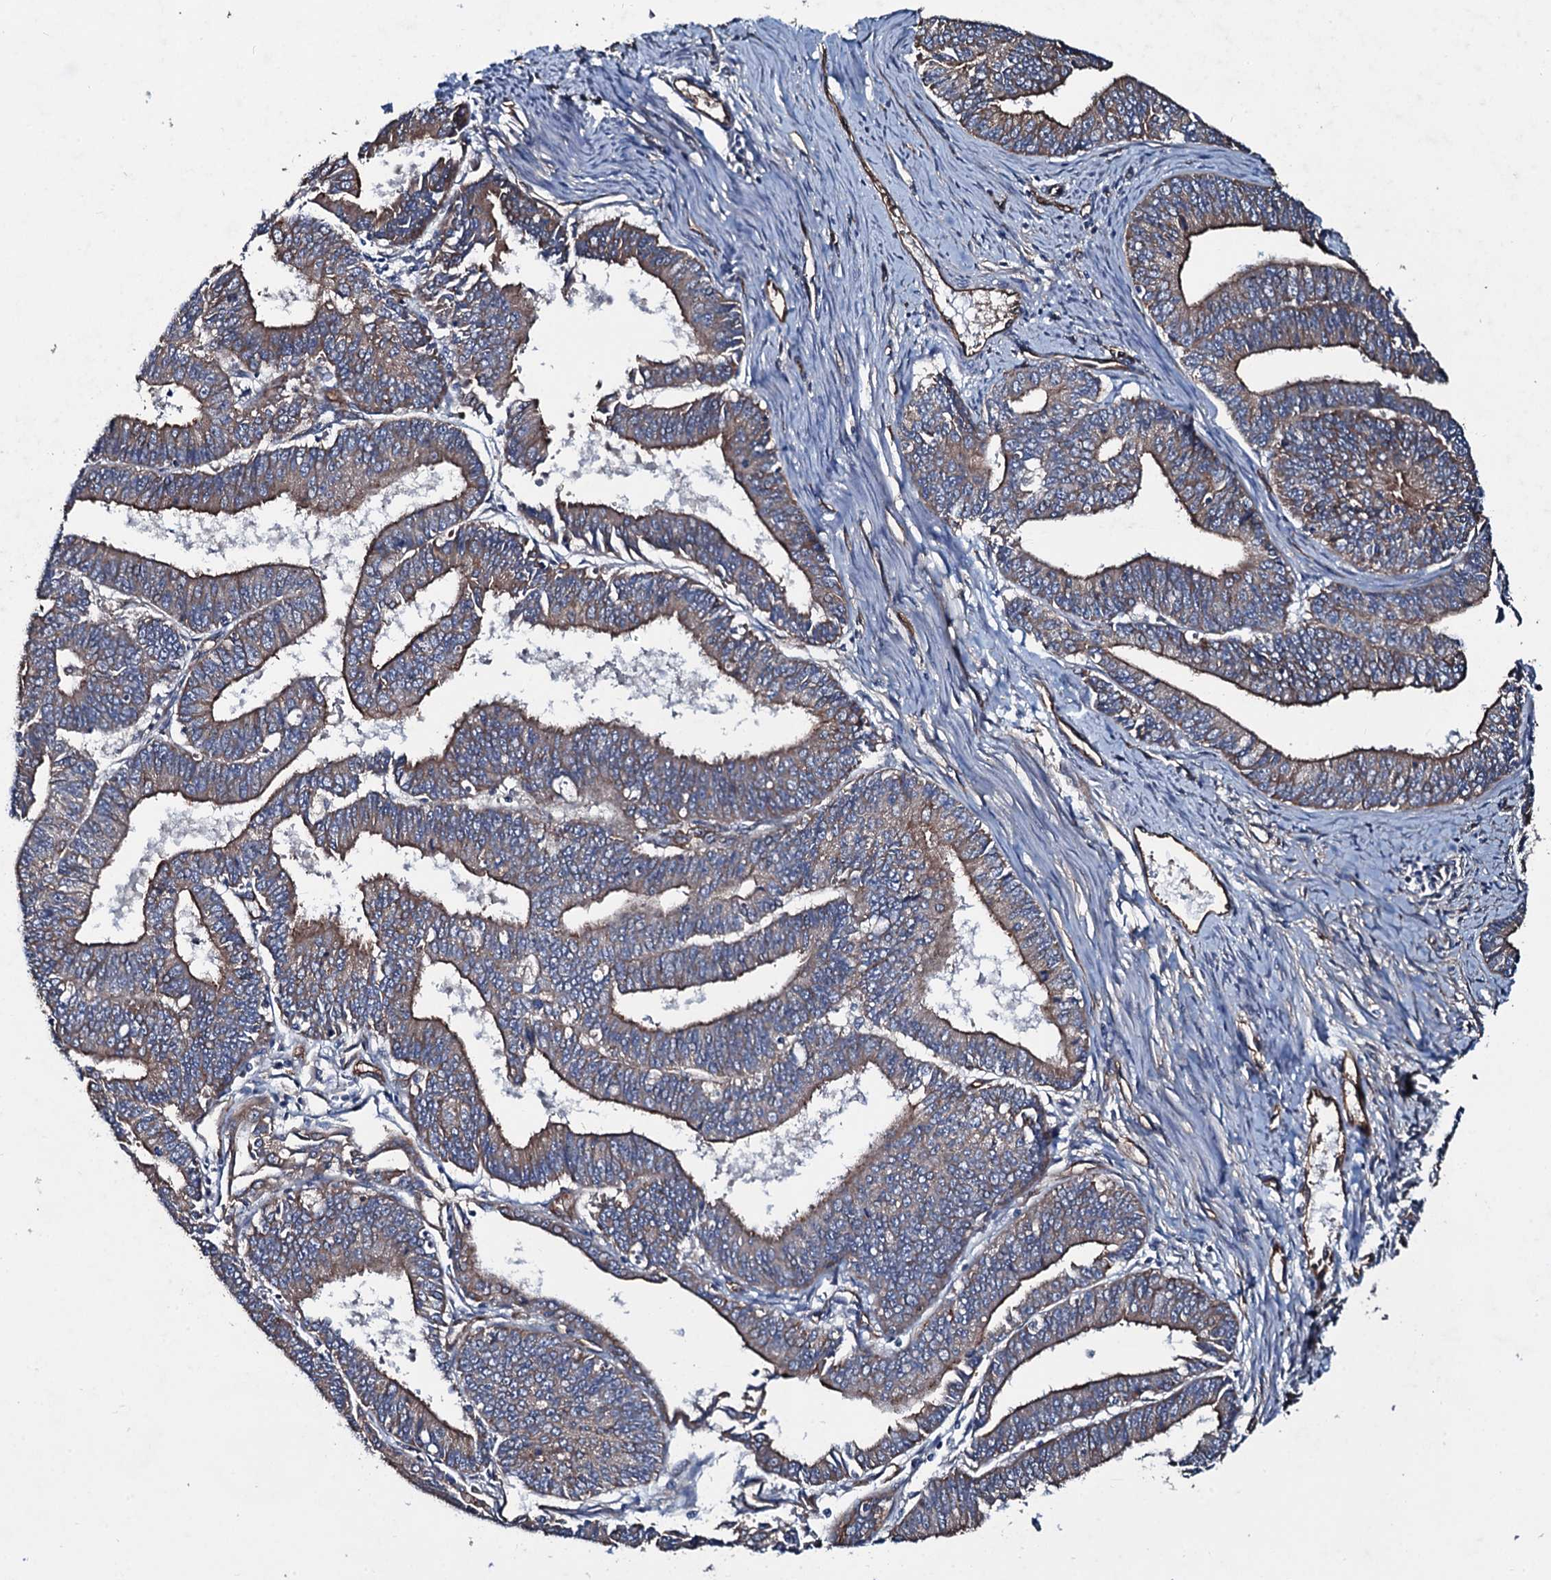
{"staining": {"intensity": "moderate", "quantity": ">75%", "location": "cytoplasmic/membranous"}, "tissue": "endometrial cancer", "cell_type": "Tumor cells", "image_type": "cancer", "snomed": [{"axis": "morphology", "description": "Adenocarcinoma, NOS"}, {"axis": "topography", "description": "Endometrium"}], "caption": "Immunohistochemical staining of adenocarcinoma (endometrial) demonstrates moderate cytoplasmic/membranous protein expression in approximately >75% of tumor cells. (Brightfield microscopy of DAB IHC at high magnification).", "gene": "DMAC2", "patient": {"sex": "female", "age": 73}}